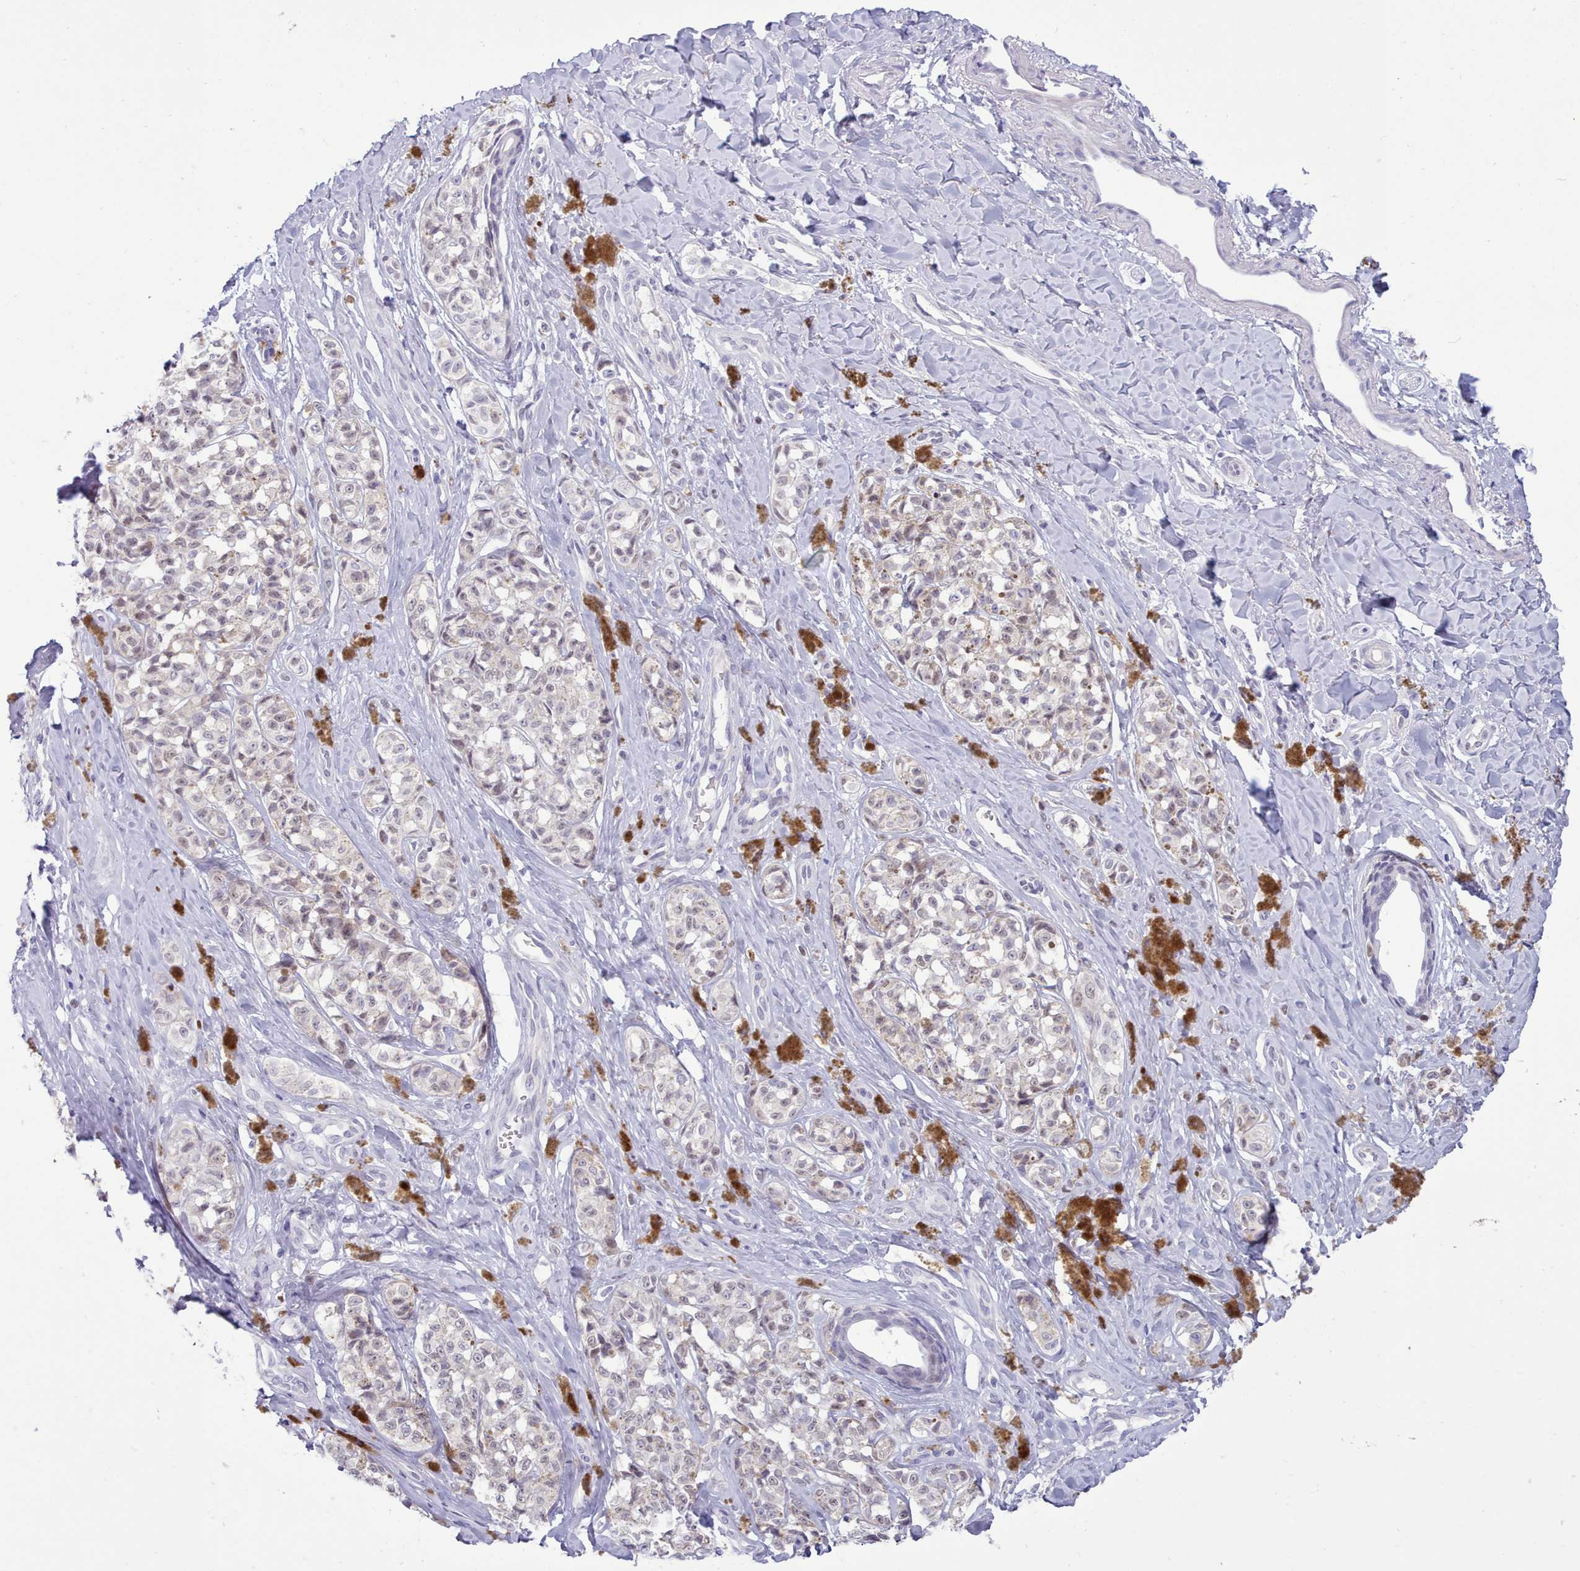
{"staining": {"intensity": "negative", "quantity": "none", "location": "none"}, "tissue": "melanoma", "cell_type": "Tumor cells", "image_type": "cancer", "snomed": [{"axis": "morphology", "description": "Malignant melanoma, NOS"}, {"axis": "topography", "description": "Skin"}], "caption": "This is a photomicrograph of immunohistochemistry staining of melanoma, which shows no expression in tumor cells.", "gene": "TMEM253", "patient": {"sex": "female", "age": 65}}